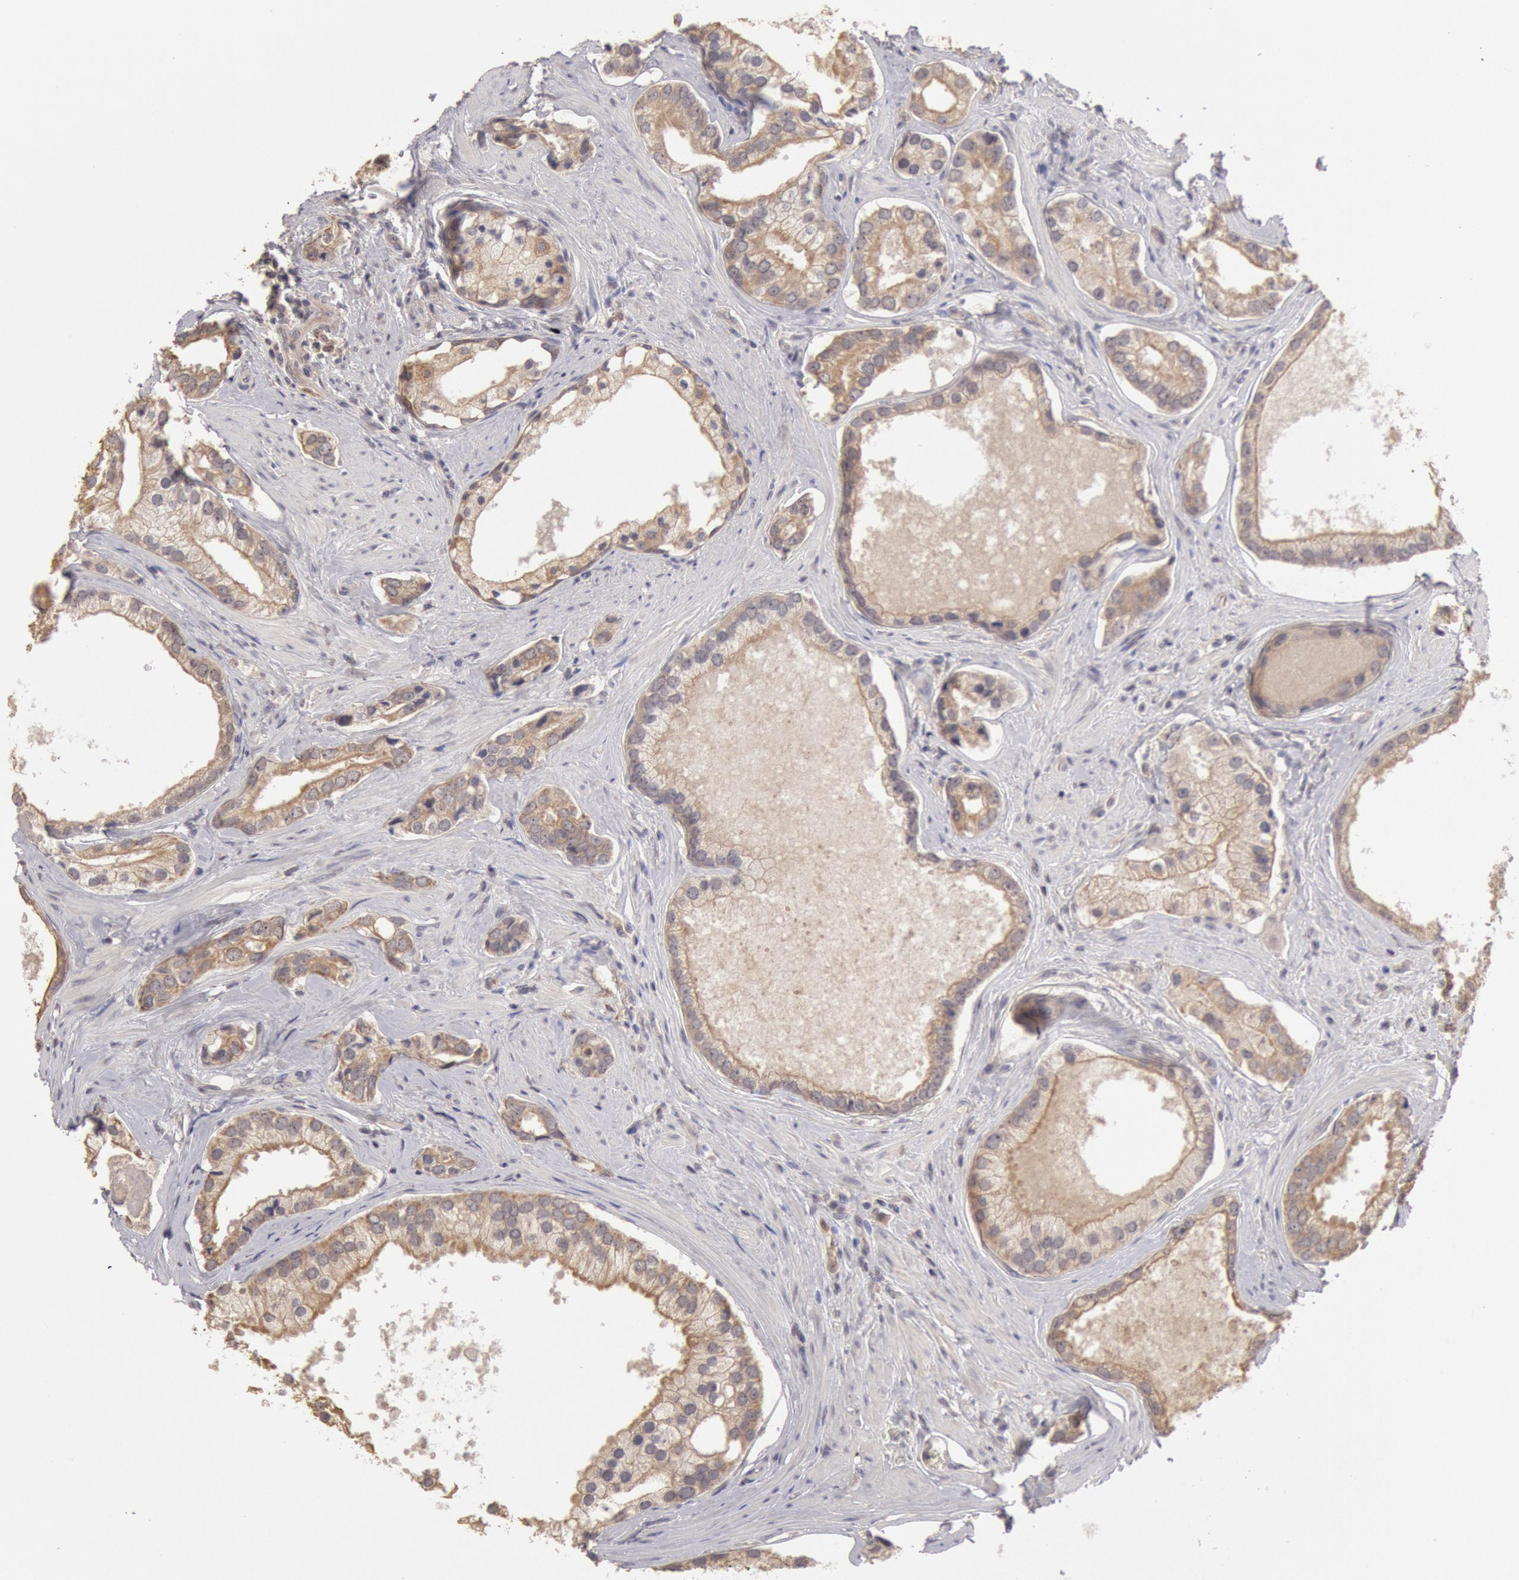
{"staining": {"intensity": "weak", "quantity": ">75%", "location": "cytoplasmic/membranous"}, "tissue": "prostate cancer", "cell_type": "Tumor cells", "image_type": "cancer", "snomed": [{"axis": "morphology", "description": "Adenocarcinoma, Medium grade"}, {"axis": "topography", "description": "Prostate"}], "caption": "DAB immunohistochemical staining of prostate cancer displays weak cytoplasmic/membranous protein staining in about >75% of tumor cells.", "gene": "ZFP36L1", "patient": {"sex": "male", "age": 70}}